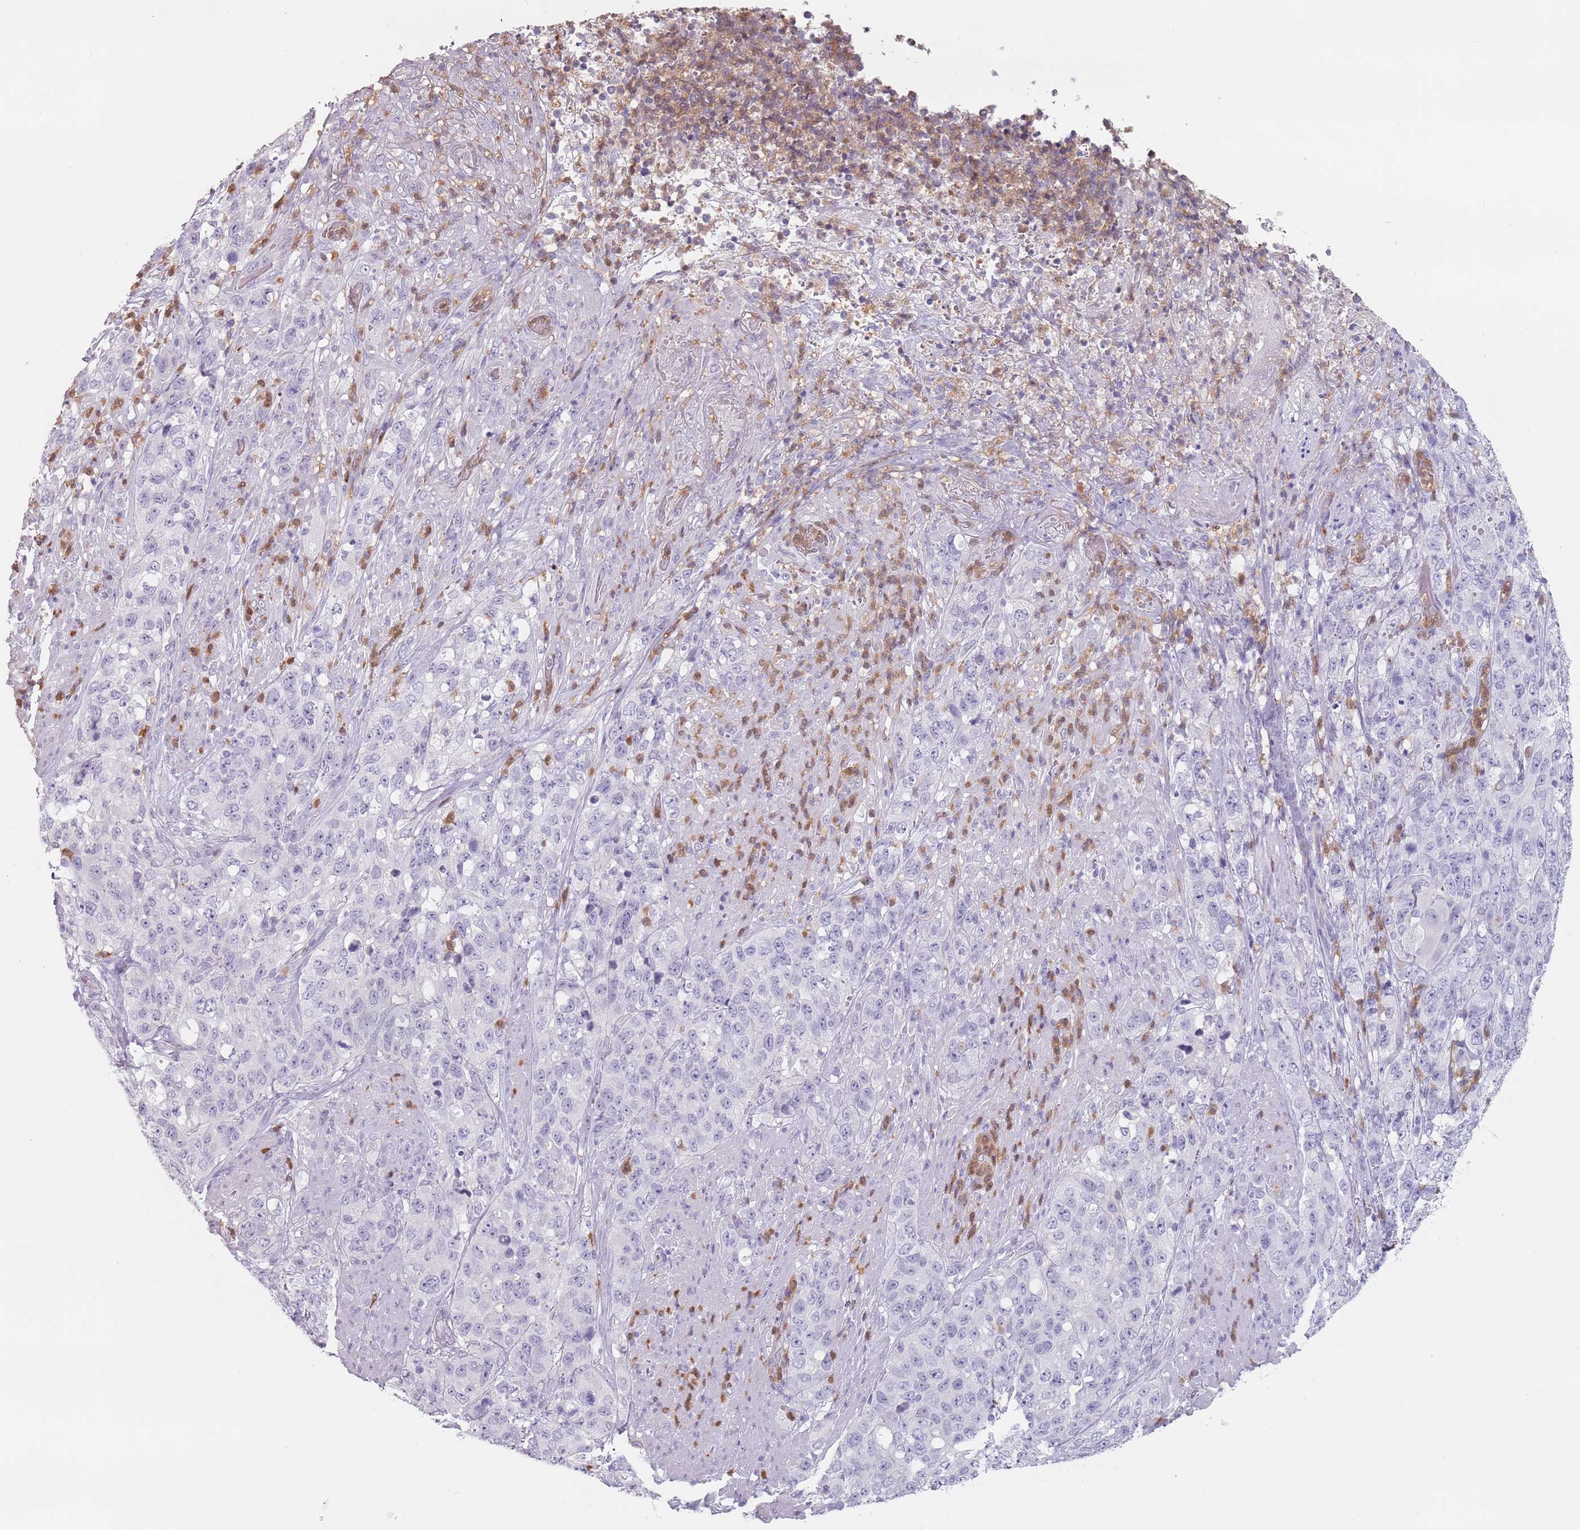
{"staining": {"intensity": "negative", "quantity": "none", "location": "none"}, "tissue": "stomach cancer", "cell_type": "Tumor cells", "image_type": "cancer", "snomed": [{"axis": "morphology", "description": "Adenocarcinoma, NOS"}, {"axis": "topography", "description": "Stomach"}], "caption": "Stomach adenocarcinoma stained for a protein using immunohistochemistry exhibits no expression tumor cells.", "gene": "ZNF584", "patient": {"sex": "male", "age": 48}}